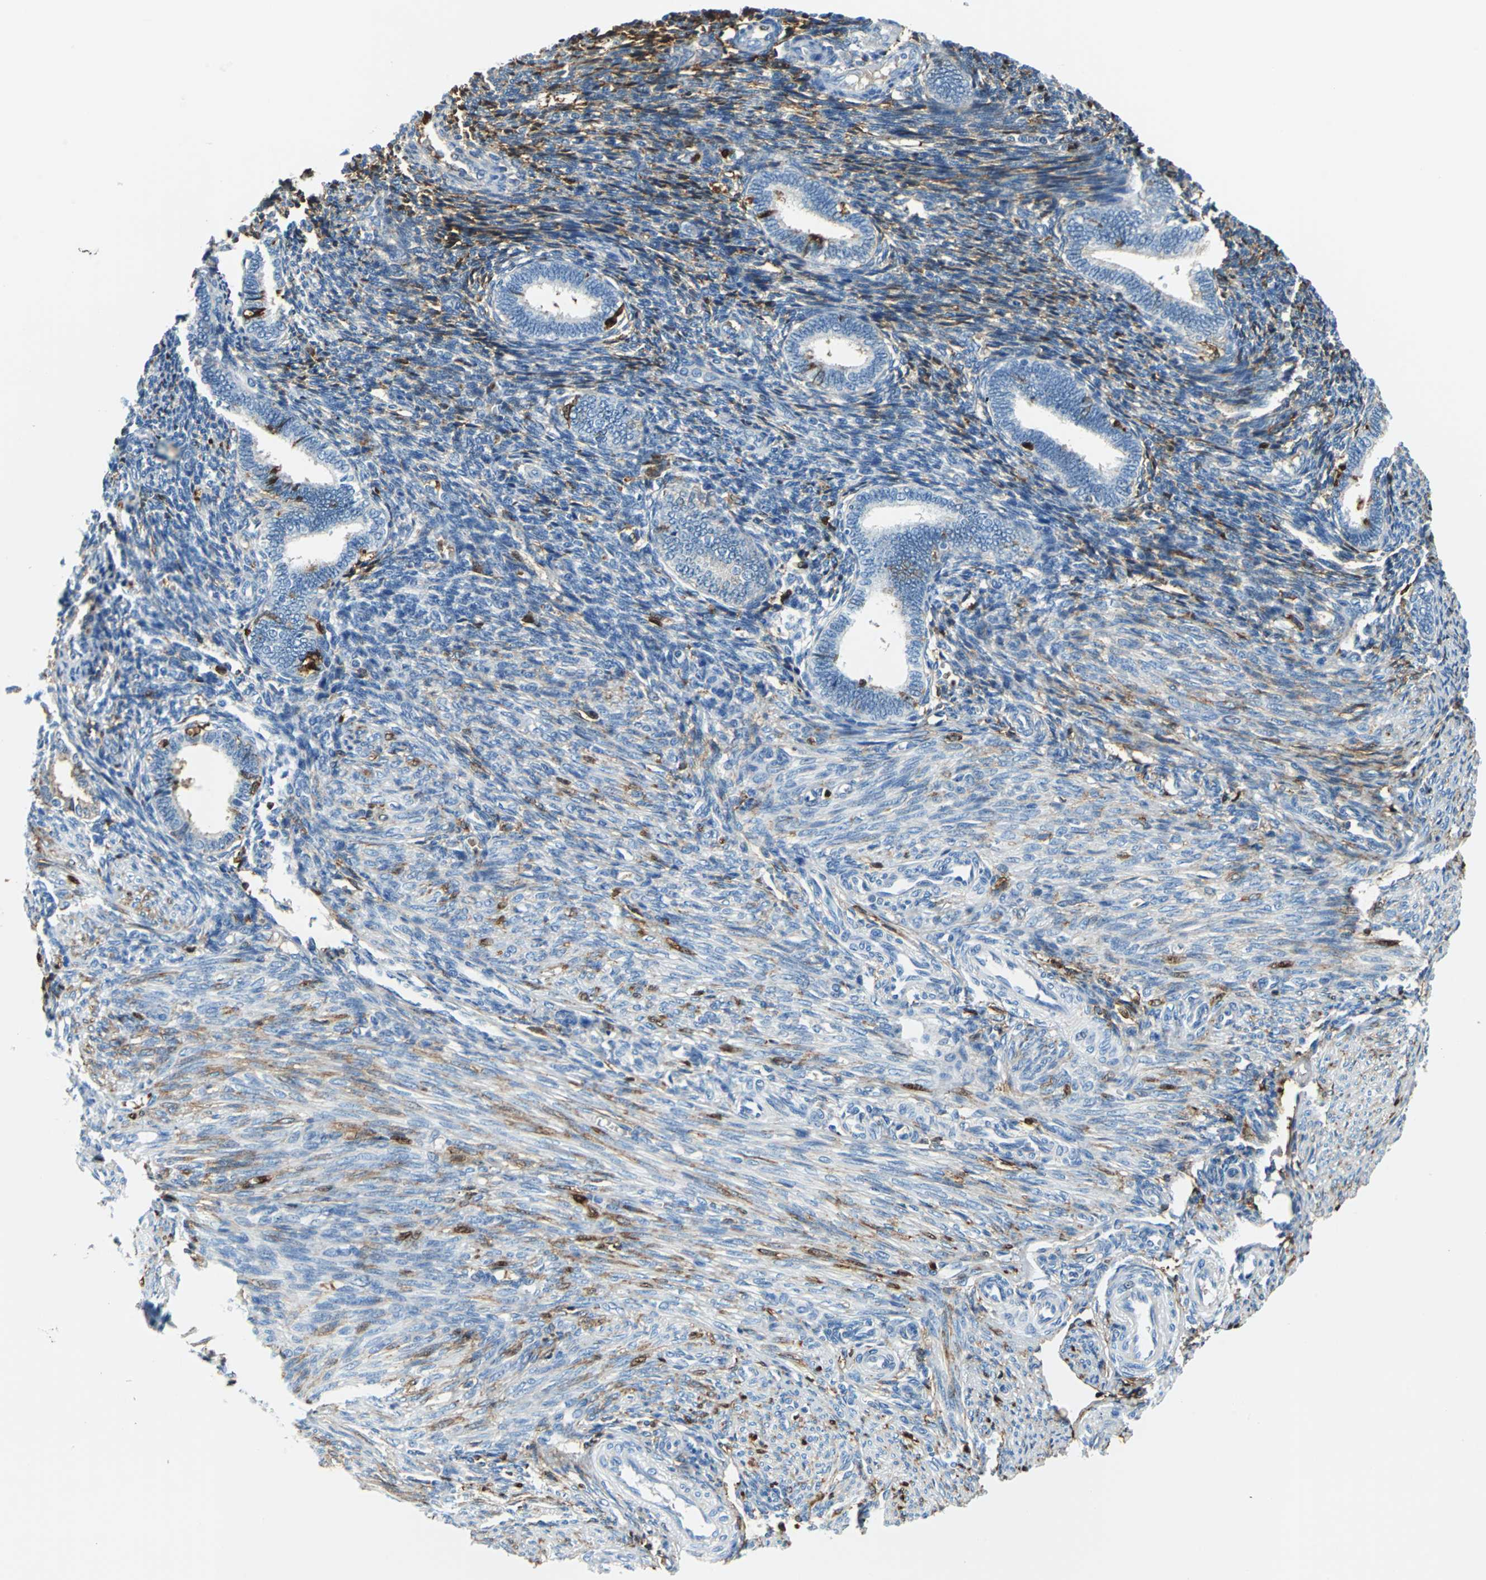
{"staining": {"intensity": "moderate", "quantity": "25%-75%", "location": "cytoplasmic/membranous"}, "tissue": "endometrium", "cell_type": "Cells in endometrial stroma", "image_type": "normal", "snomed": [{"axis": "morphology", "description": "Normal tissue, NOS"}, {"axis": "topography", "description": "Endometrium"}], "caption": "A brown stain labels moderate cytoplasmic/membranous expression of a protein in cells in endometrial stroma of normal endometrium.", "gene": "ALB", "patient": {"sex": "female", "age": 27}}